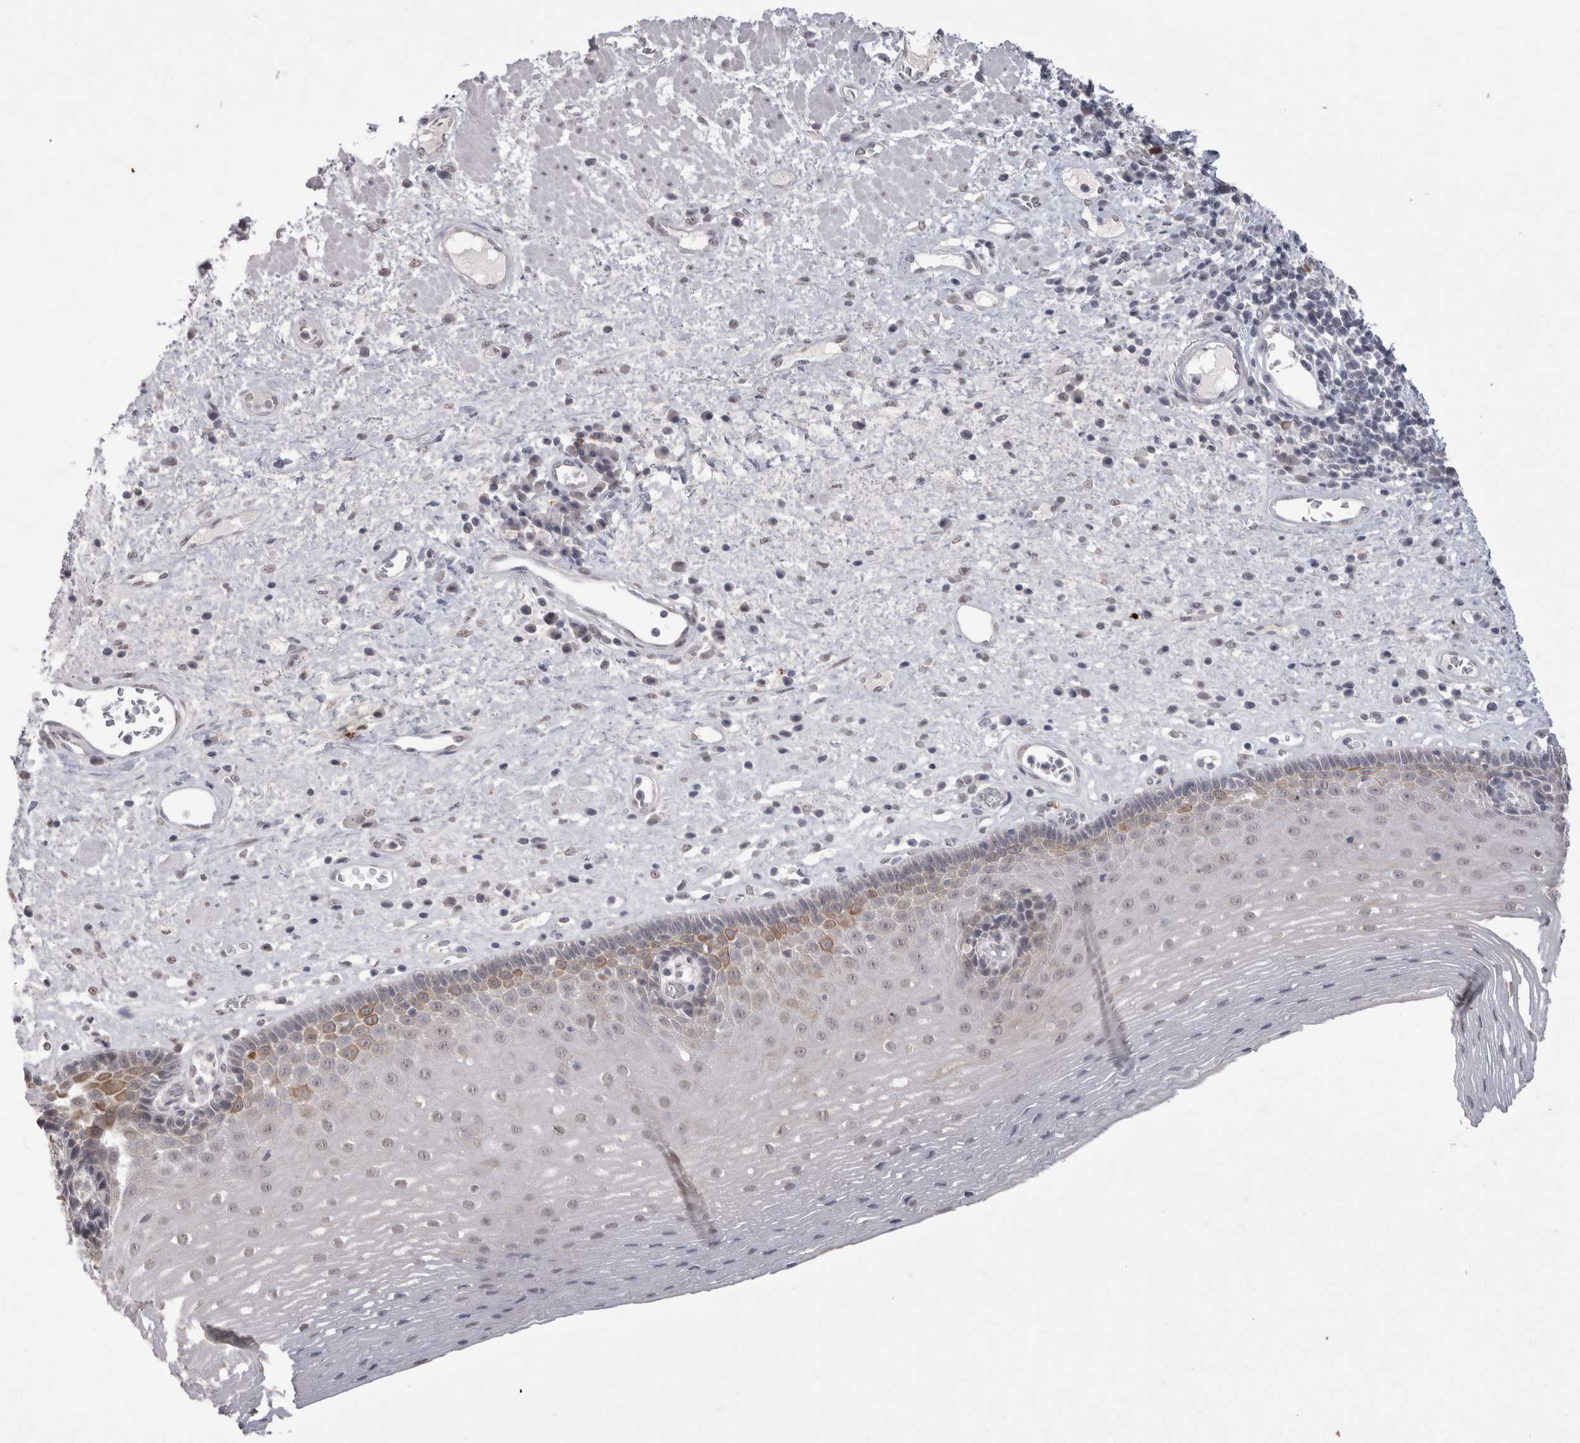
{"staining": {"intensity": "moderate", "quantity": "<25%", "location": "cytoplasmic/membranous,nuclear"}, "tissue": "esophagus", "cell_type": "Squamous epithelial cells", "image_type": "normal", "snomed": [{"axis": "morphology", "description": "Normal tissue, NOS"}, {"axis": "morphology", "description": "Adenocarcinoma, NOS"}, {"axis": "topography", "description": "Esophagus"}], "caption": "The histopathology image shows immunohistochemical staining of normal esophagus. There is moderate cytoplasmic/membranous,nuclear positivity is seen in approximately <25% of squamous epithelial cells. The protein of interest is shown in brown color, while the nuclei are stained blue.", "gene": "DDX4", "patient": {"sex": "male", "age": 62}}